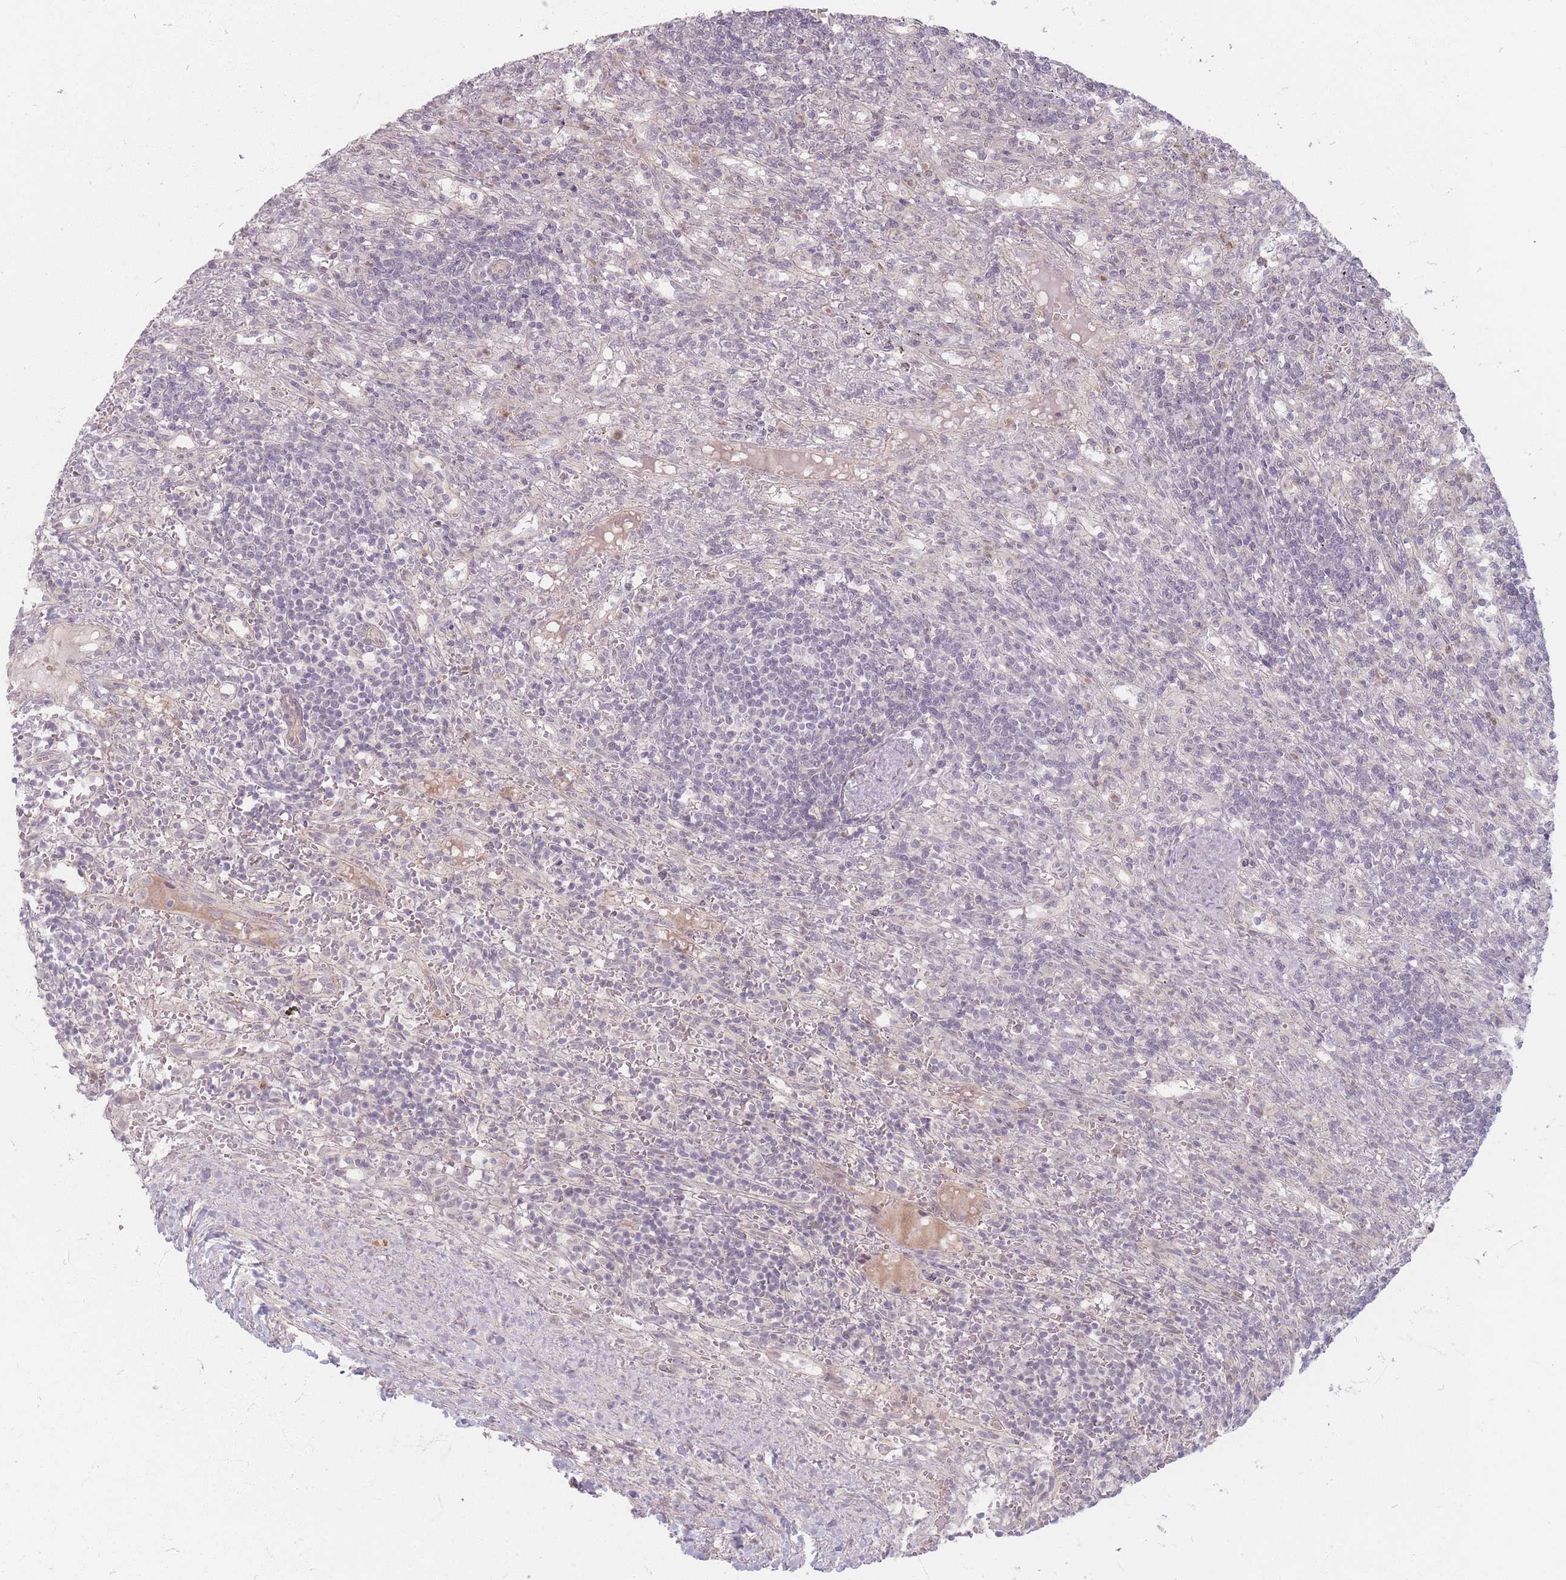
{"staining": {"intensity": "negative", "quantity": "none", "location": "none"}, "tissue": "lymphoma", "cell_type": "Tumor cells", "image_type": "cancer", "snomed": [{"axis": "morphology", "description": "Malignant lymphoma, non-Hodgkin's type, Low grade"}, {"axis": "topography", "description": "Spleen"}], "caption": "Immunohistochemistry of human lymphoma shows no expression in tumor cells.", "gene": "GABRA6", "patient": {"sex": "male", "age": 76}}